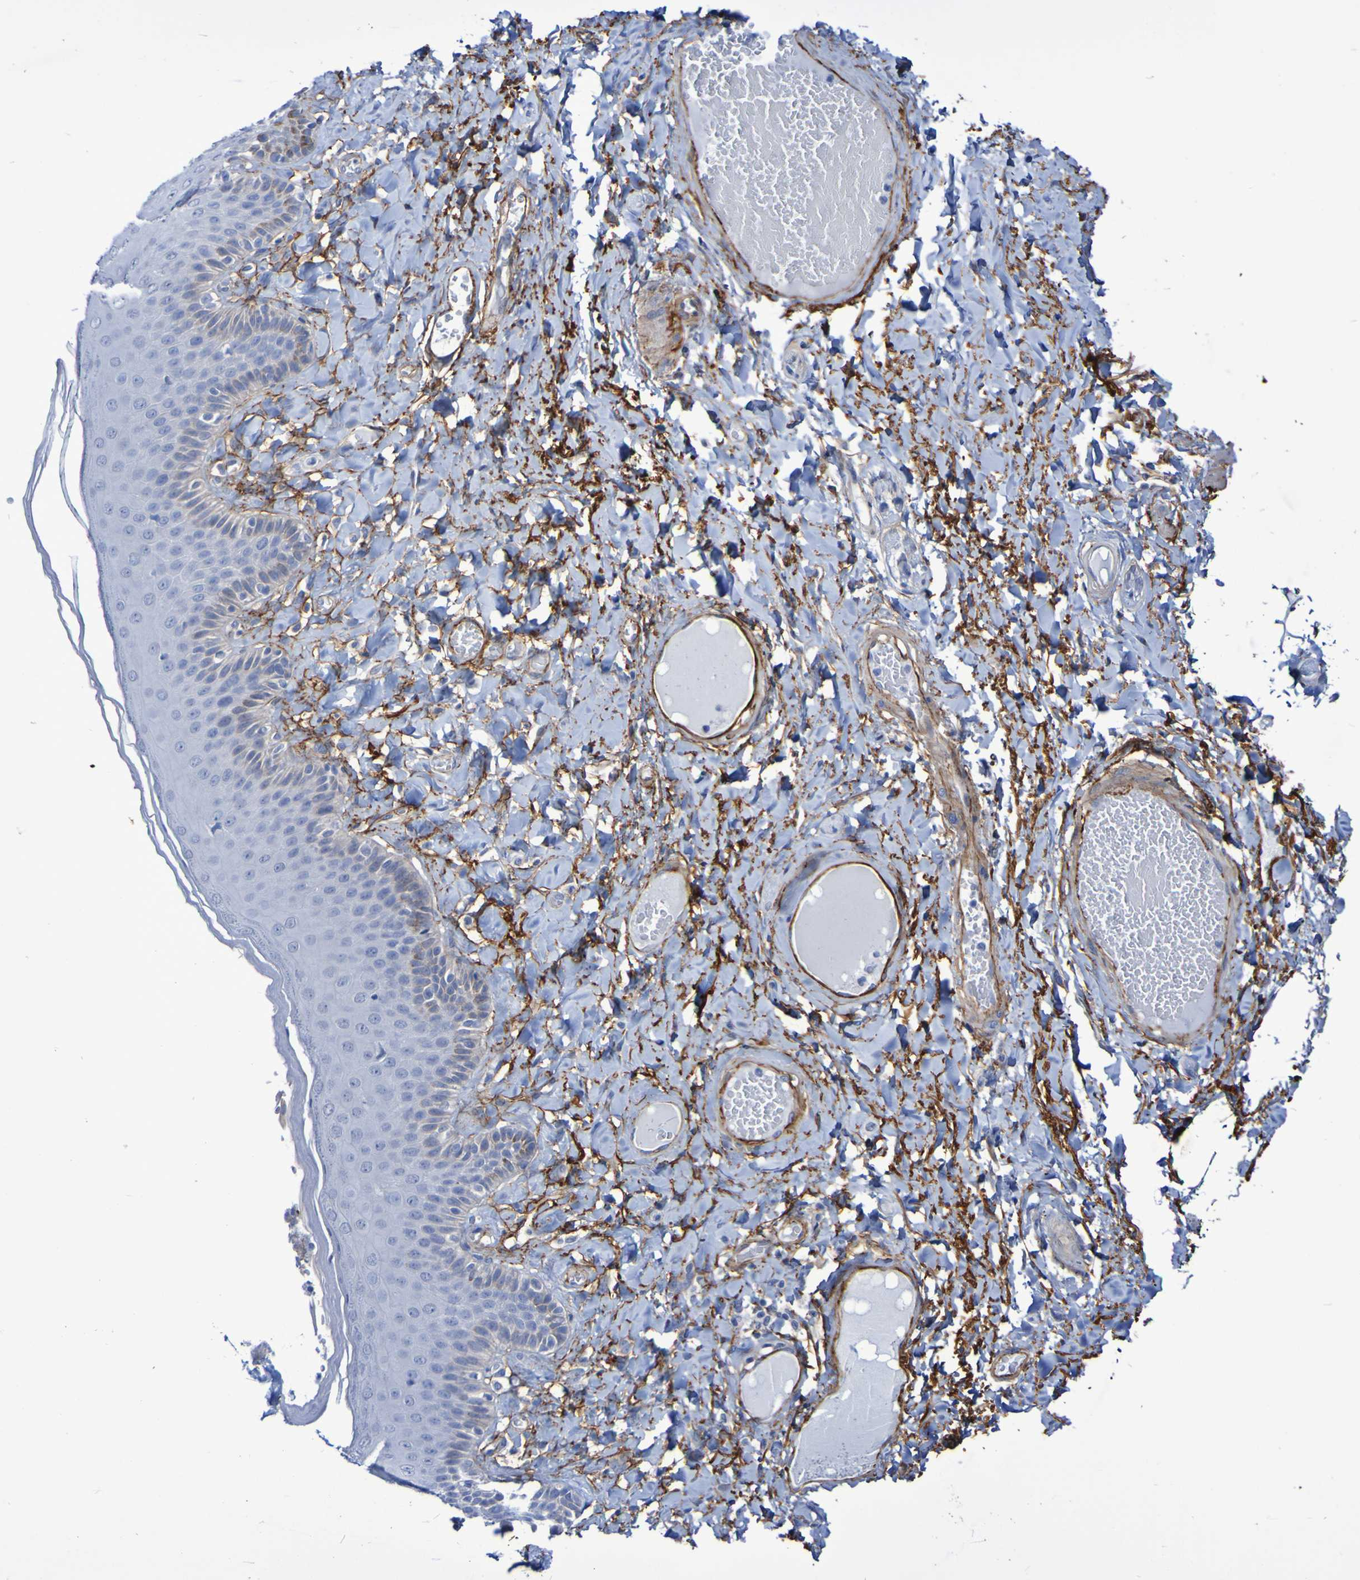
{"staining": {"intensity": "weak", "quantity": "<25%", "location": "cytoplasmic/membranous"}, "tissue": "skin", "cell_type": "Epidermal cells", "image_type": "normal", "snomed": [{"axis": "morphology", "description": "Normal tissue, NOS"}, {"axis": "topography", "description": "Anal"}], "caption": "Benign skin was stained to show a protein in brown. There is no significant staining in epidermal cells.", "gene": "LPP", "patient": {"sex": "male", "age": 69}}